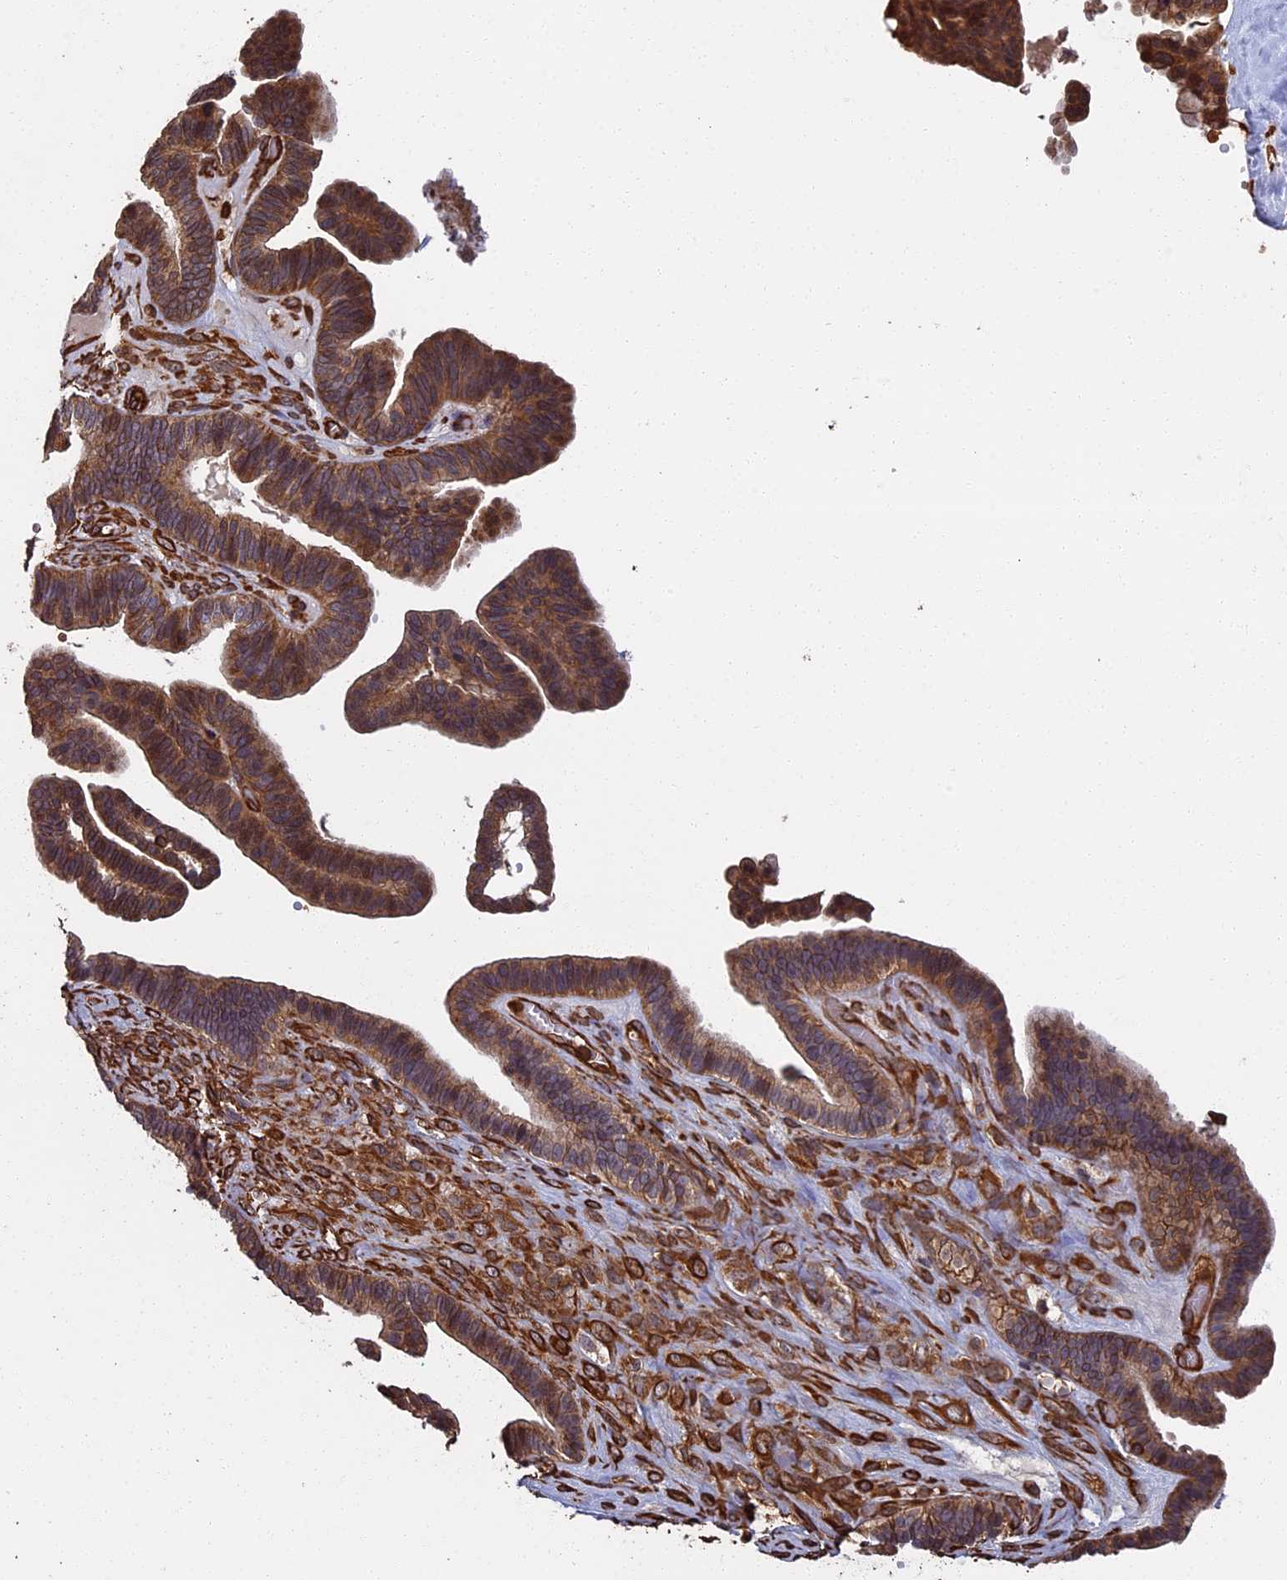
{"staining": {"intensity": "strong", "quantity": ">75%", "location": "cytoplasmic/membranous"}, "tissue": "ovarian cancer", "cell_type": "Tumor cells", "image_type": "cancer", "snomed": [{"axis": "morphology", "description": "Cystadenocarcinoma, serous, NOS"}, {"axis": "topography", "description": "Ovary"}], "caption": "IHC micrograph of neoplastic tissue: human serous cystadenocarcinoma (ovarian) stained using immunohistochemistry (IHC) demonstrates high levels of strong protein expression localized specifically in the cytoplasmic/membranous of tumor cells, appearing as a cytoplasmic/membranous brown color.", "gene": "CCDC124", "patient": {"sex": "female", "age": 56}}